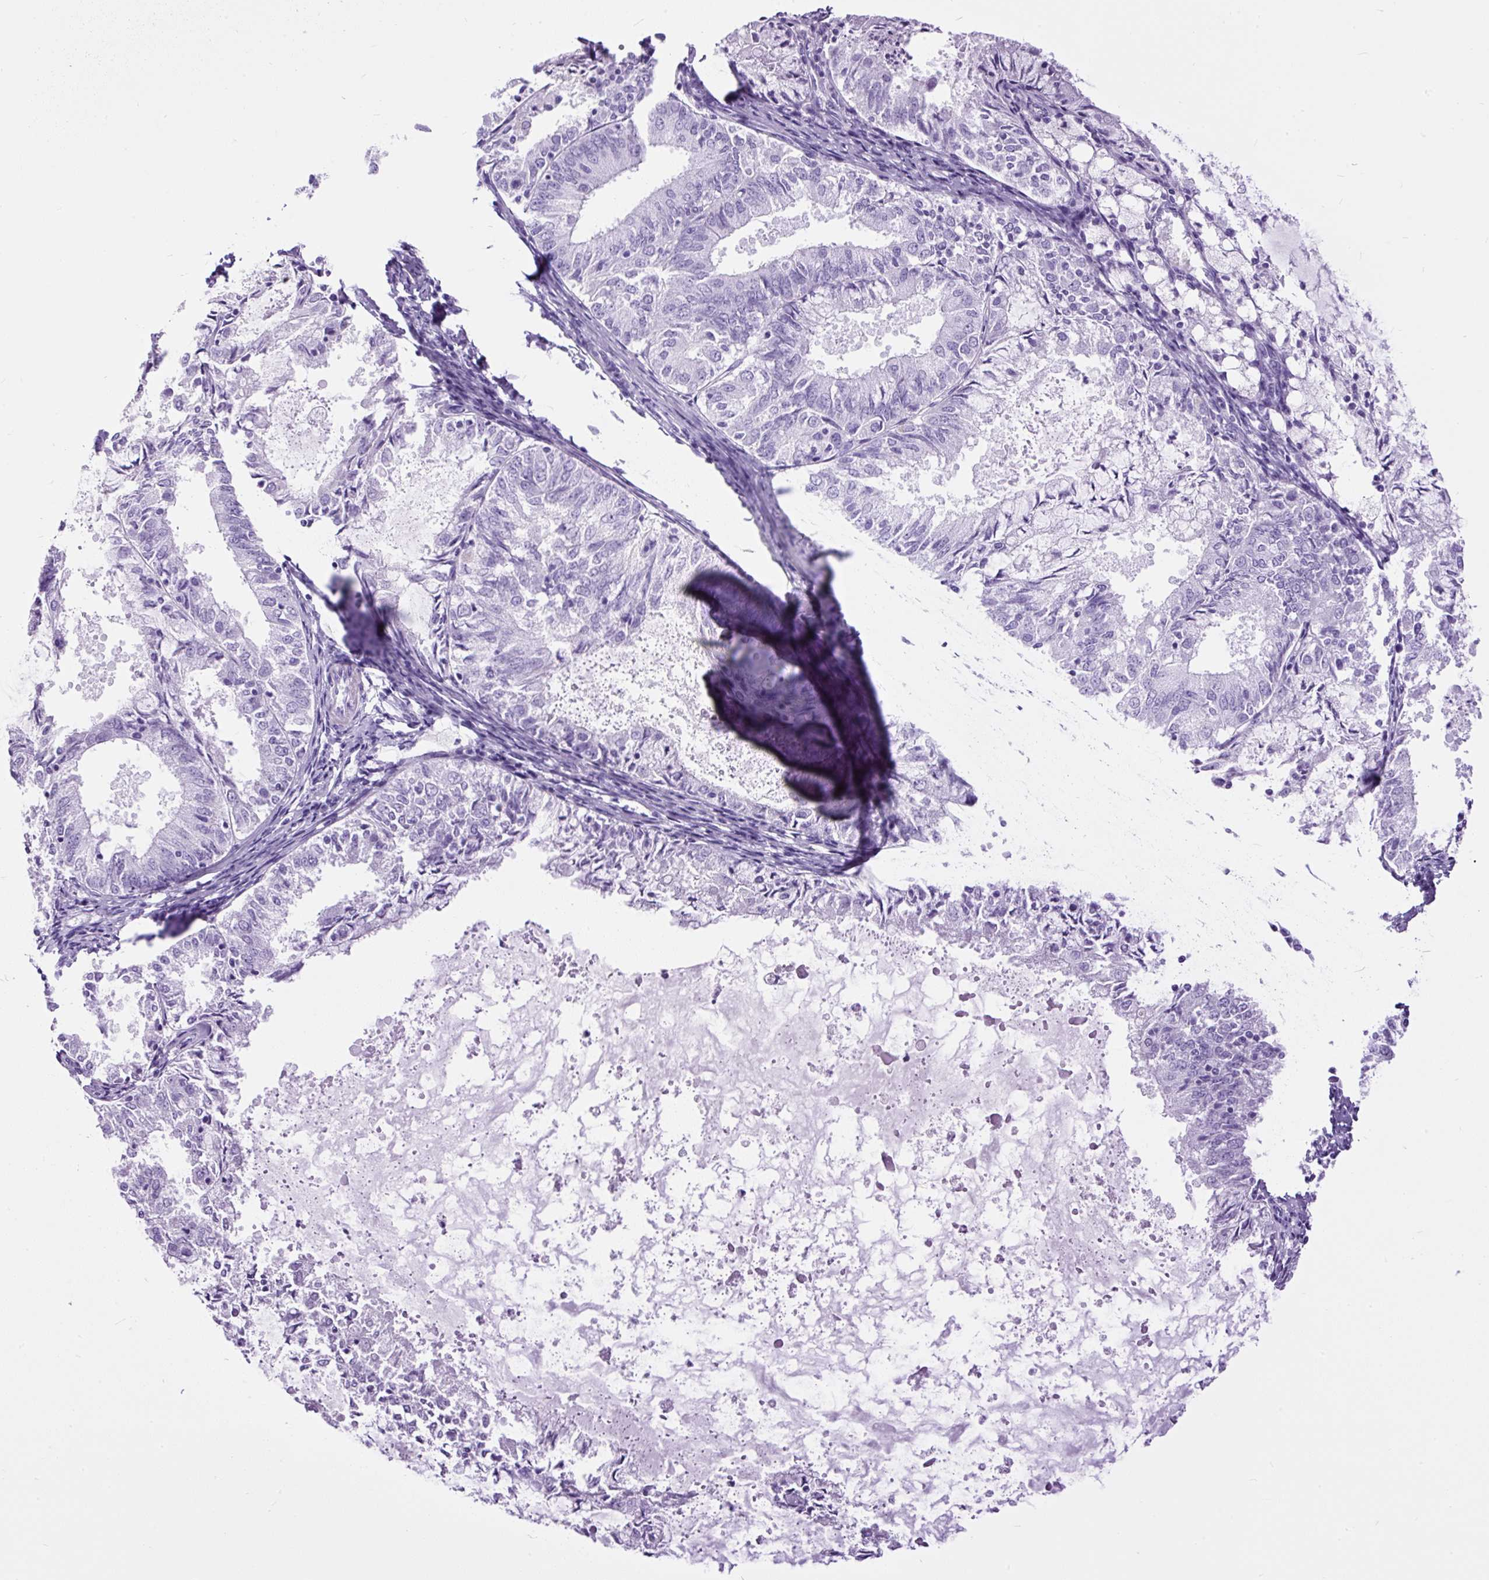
{"staining": {"intensity": "negative", "quantity": "none", "location": "none"}, "tissue": "endometrial cancer", "cell_type": "Tumor cells", "image_type": "cancer", "snomed": [{"axis": "morphology", "description": "Adenocarcinoma, NOS"}, {"axis": "topography", "description": "Endometrium"}], "caption": "Immunohistochemistry (IHC) of human endometrial cancer shows no positivity in tumor cells.", "gene": "CEL", "patient": {"sex": "female", "age": 57}}